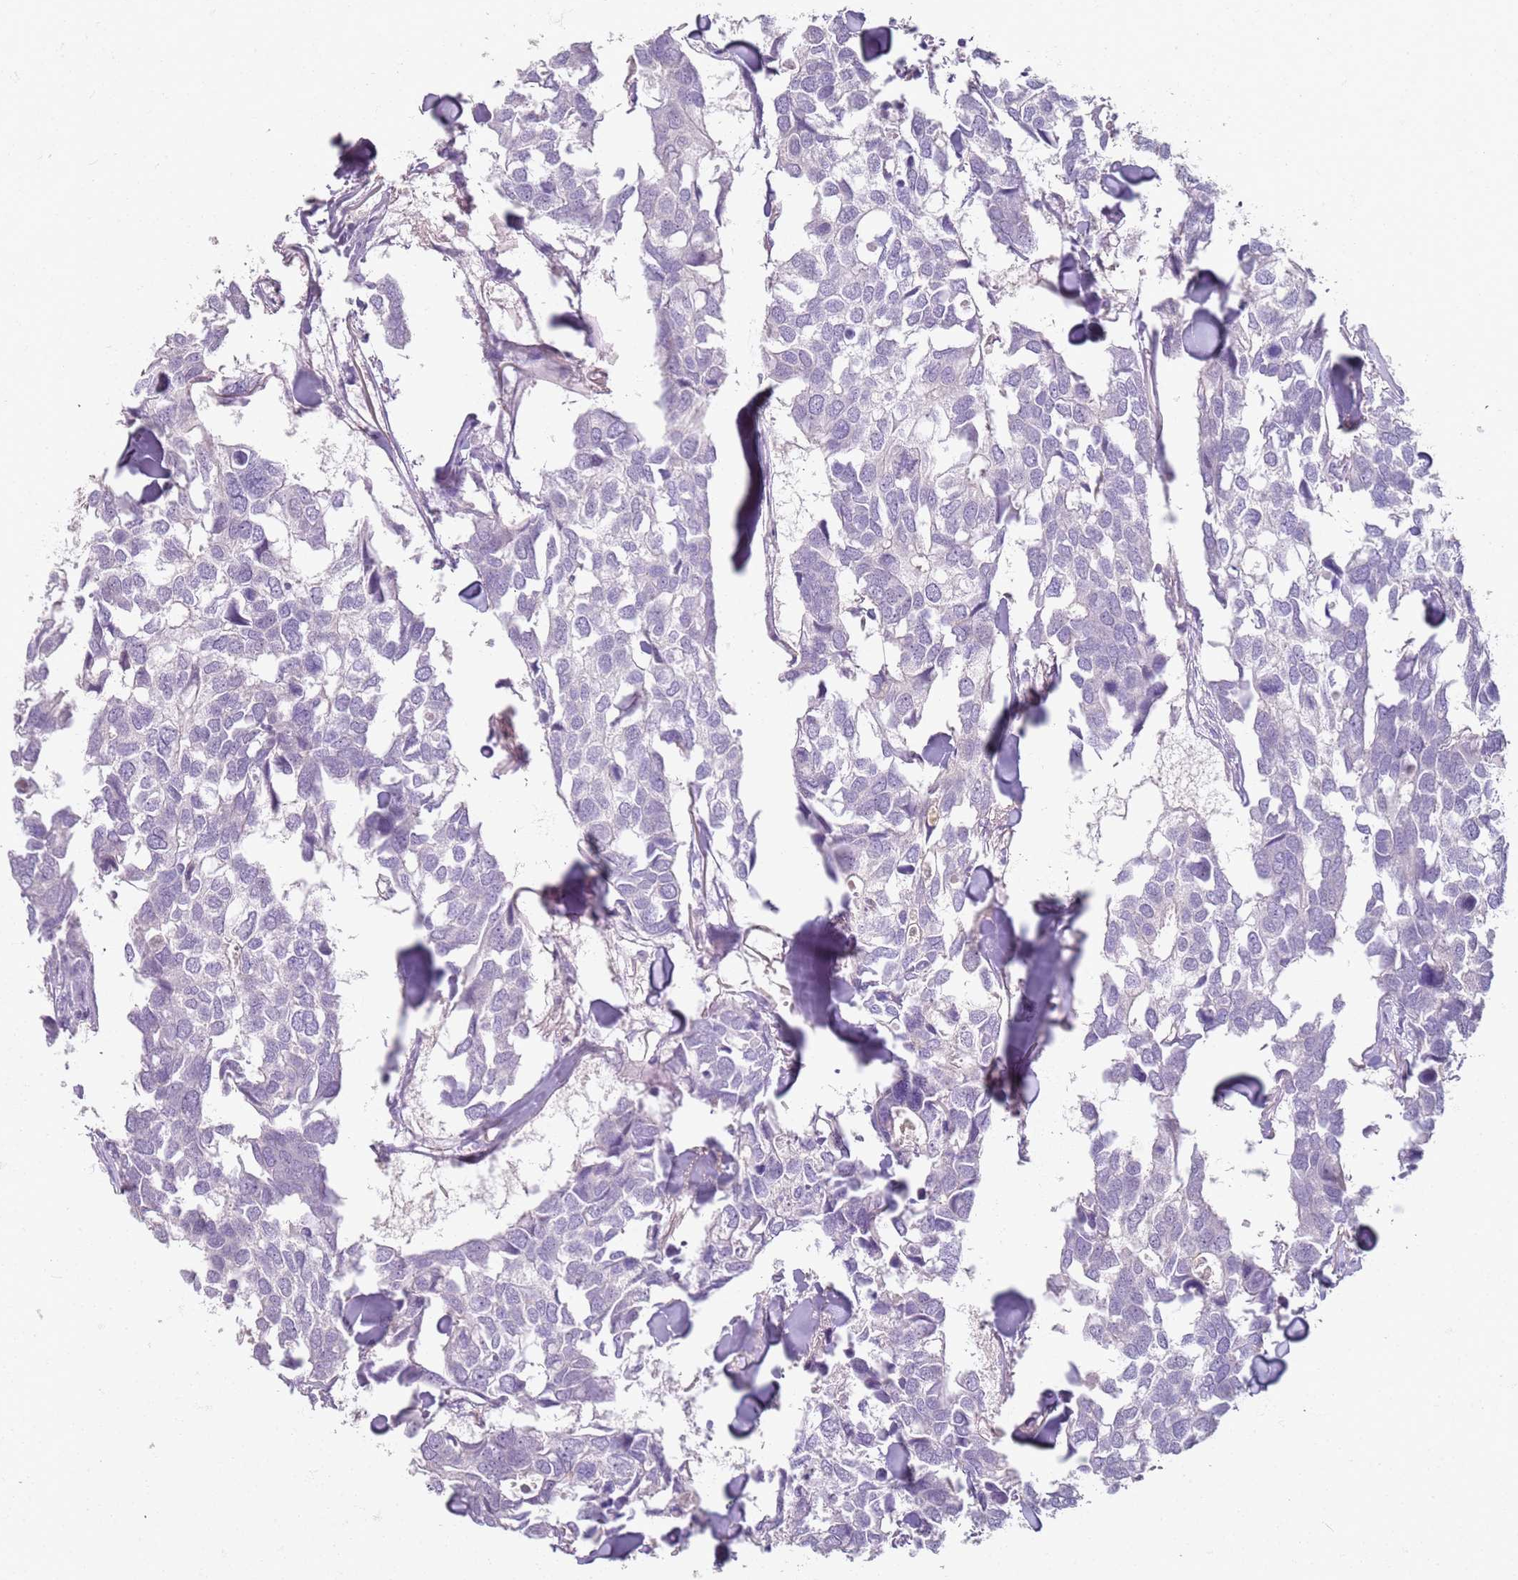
{"staining": {"intensity": "negative", "quantity": "none", "location": "none"}, "tissue": "breast cancer", "cell_type": "Tumor cells", "image_type": "cancer", "snomed": [{"axis": "morphology", "description": "Duct carcinoma"}, {"axis": "topography", "description": "Breast"}], "caption": "Tumor cells show no significant protein expression in breast cancer (intraductal carcinoma). (DAB (3,3'-diaminobenzidine) immunohistochemistry (IHC) with hematoxylin counter stain).", "gene": "CD40LG", "patient": {"sex": "female", "age": 83}}